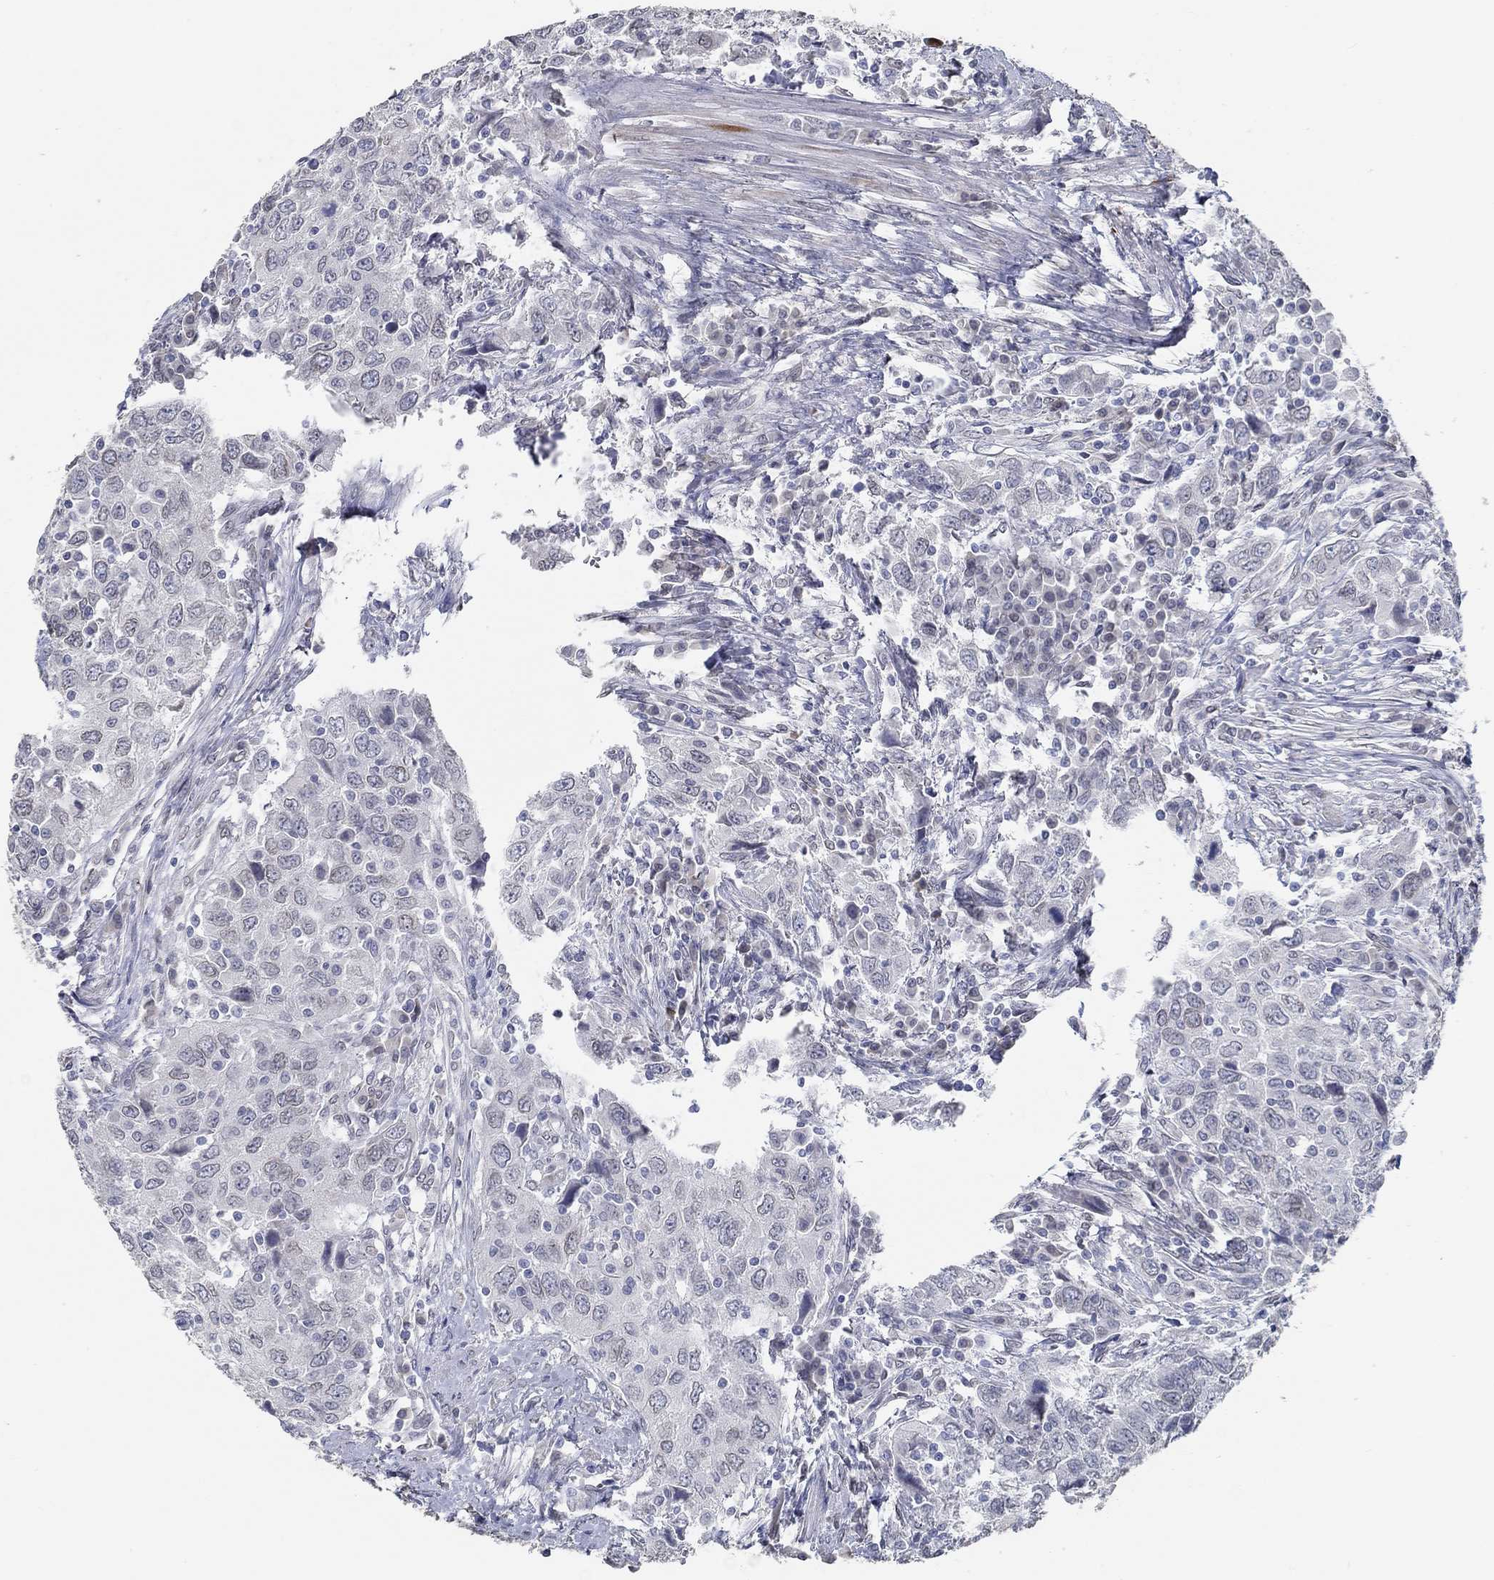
{"staining": {"intensity": "negative", "quantity": "none", "location": "none"}, "tissue": "urothelial cancer", "cell_type": "Tumor cells", "image_type": "cancer", "snomed": [{"axis": "morphology", "description": "Urothelial carcinoma, High grade"}, {"axis": "topography", "description": "Urinary bladder"}], "caption": "Immunohistochemical staining of human urothelial cancer shows no significant expression in tumor cells.", "gene": "NUP155", "patient": {"sex": "male", "age": 76}}